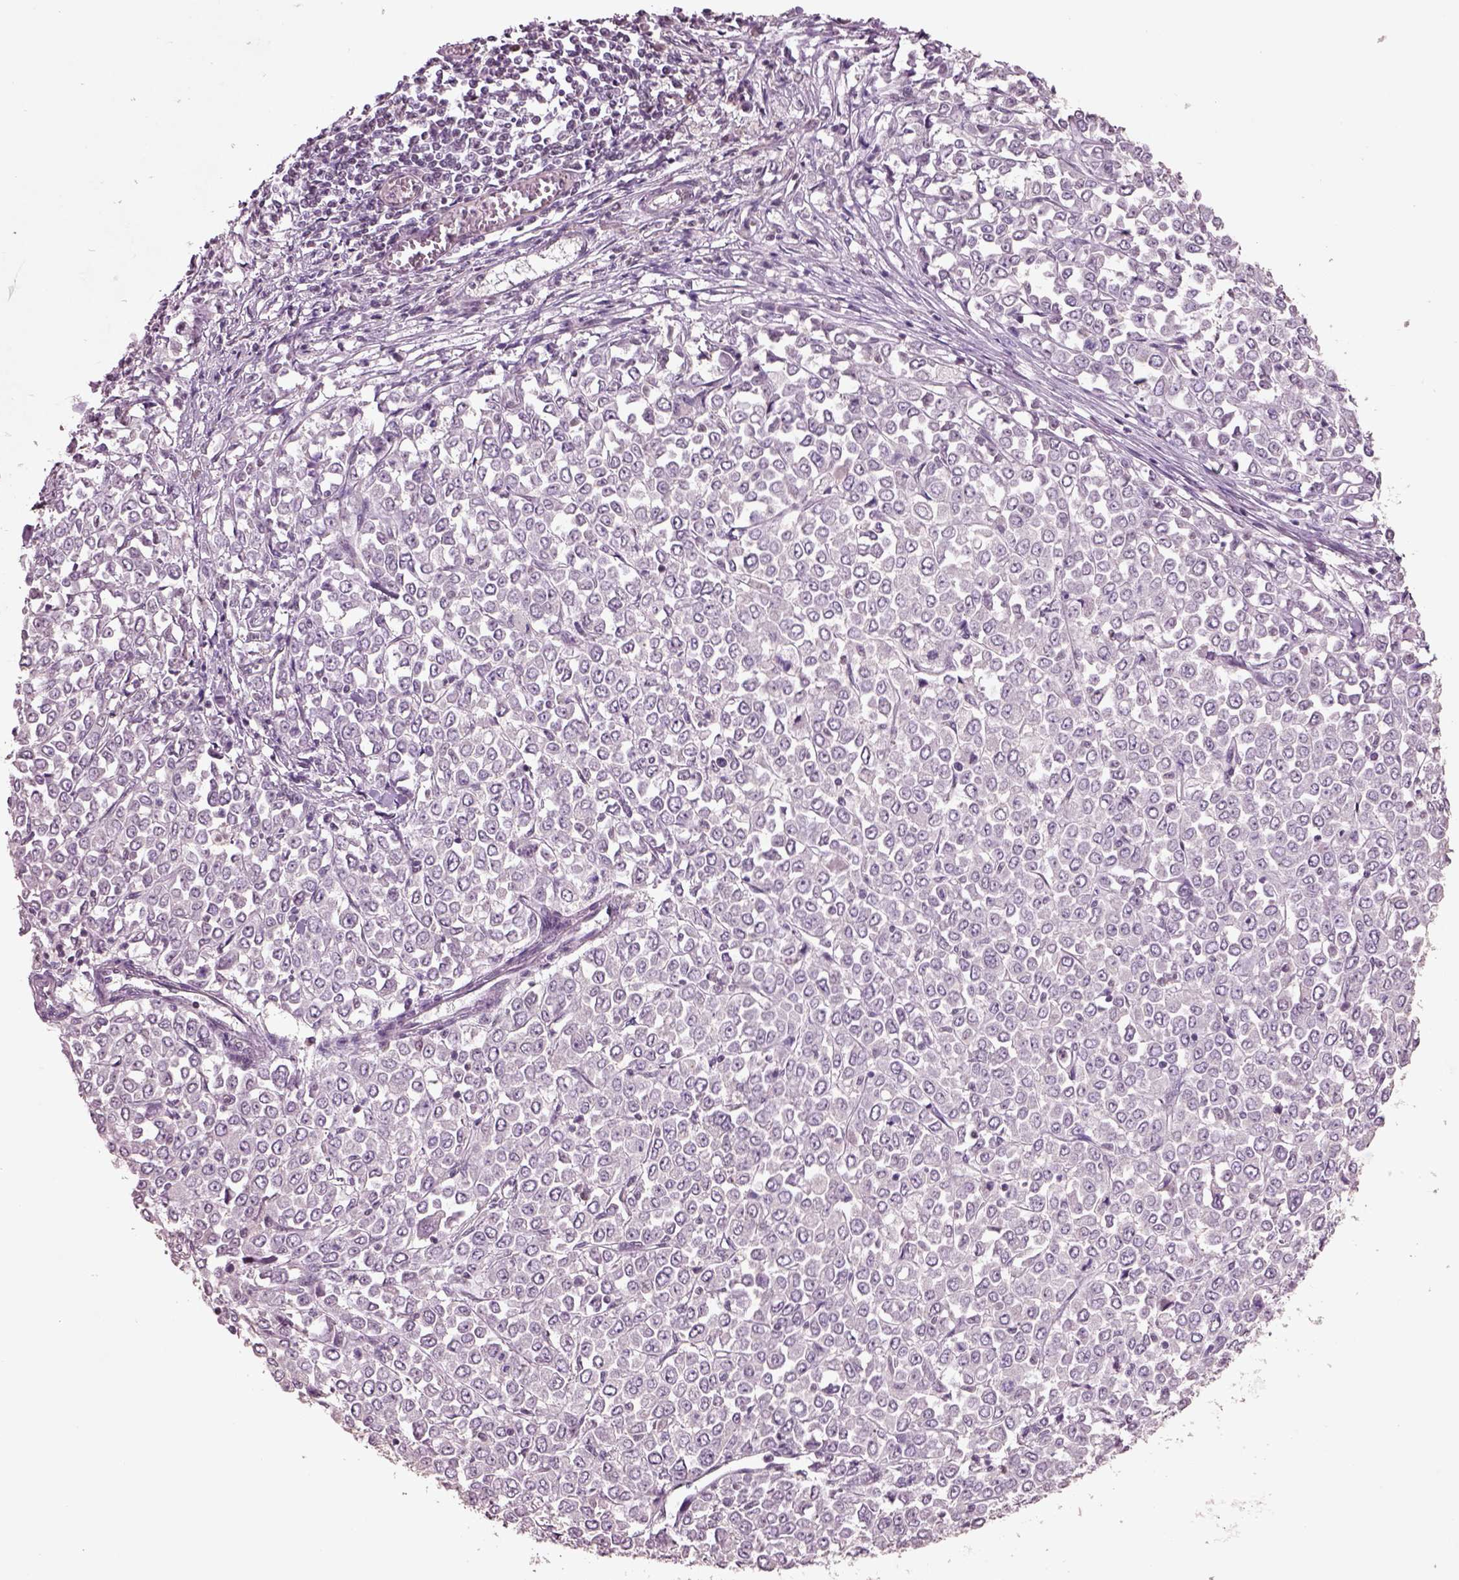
{"staining": {"intensity": "negative", "quantity": "none", "location": "none"}, "tissue": "stomach cancer", "cell_type": "Tumor cells", "image_type": "cancer", "snomed": [{"axis": "morphology", "description": "Adenocarcinoma, NOS"}, {"axis": "topography", "description": "Stomach, upper"}], "caption": "Tumor cells are negative for protein expression in human adenocarcinoma (stomach).", "gene": "SEPHS1", "patient": {"sex": "male", "age": 70}}